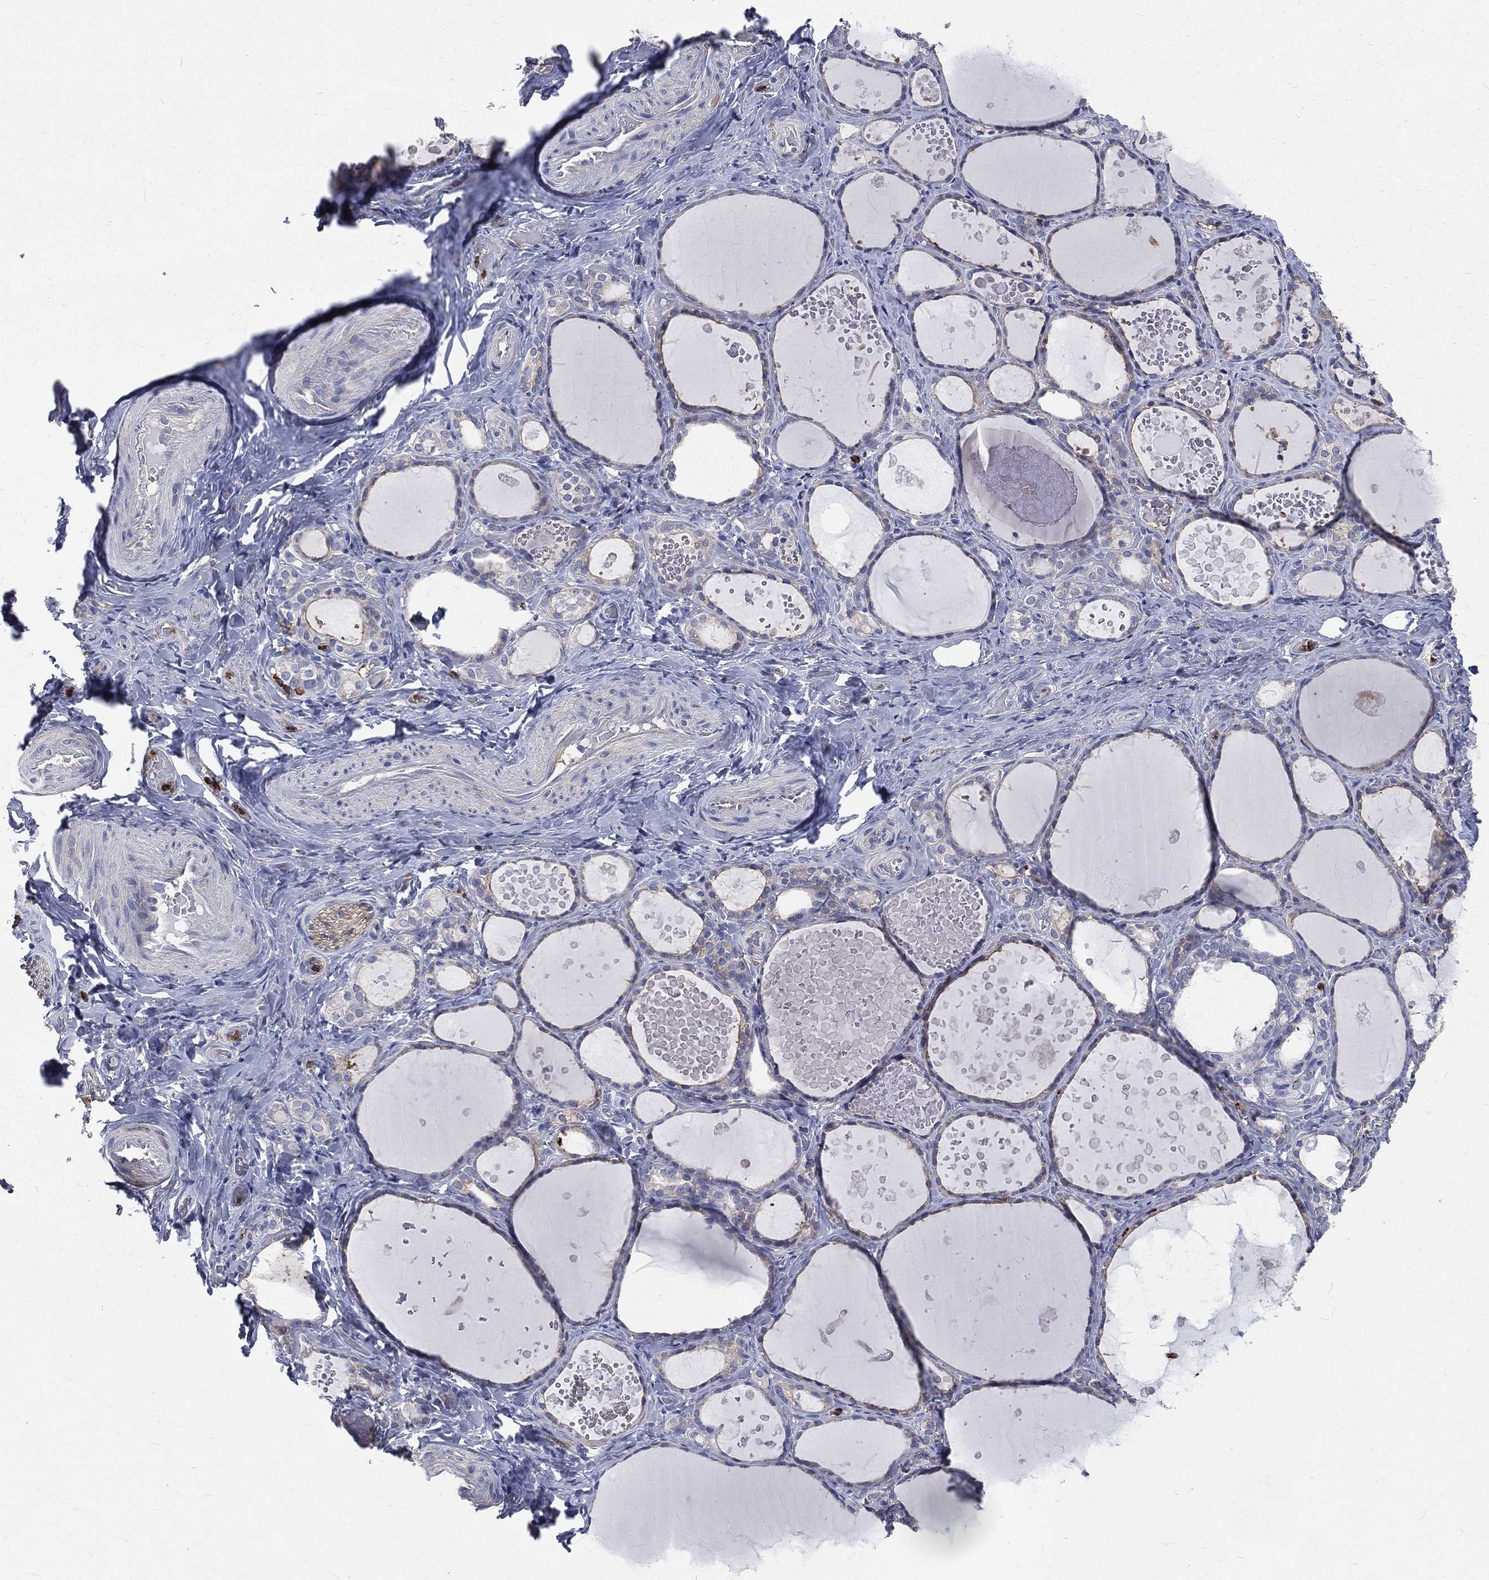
{"staining": {"intensity": "moderate", "quantity": "<25%", "location": "cytoplasmic/membranous"}, "tissue": "thyroid gland", "cell_type": "Glandular cells", "image_type": "normal", "snomed": [{"axis": "morphology", "description": "Normal tissue, NOS"}, {"axis": "topography", "description": "Thyroid gland"}], "caption": "Thyroid gland stained with immunohistochemistry (IHC) shows moderate cytoplasmic/membranous positivity in approximately <25% of glandular cells. (DAB IHC with brightfield microscopy, high magnification).", "gene": "BASP1", "patient": {"sex": "female", "age": 56}}